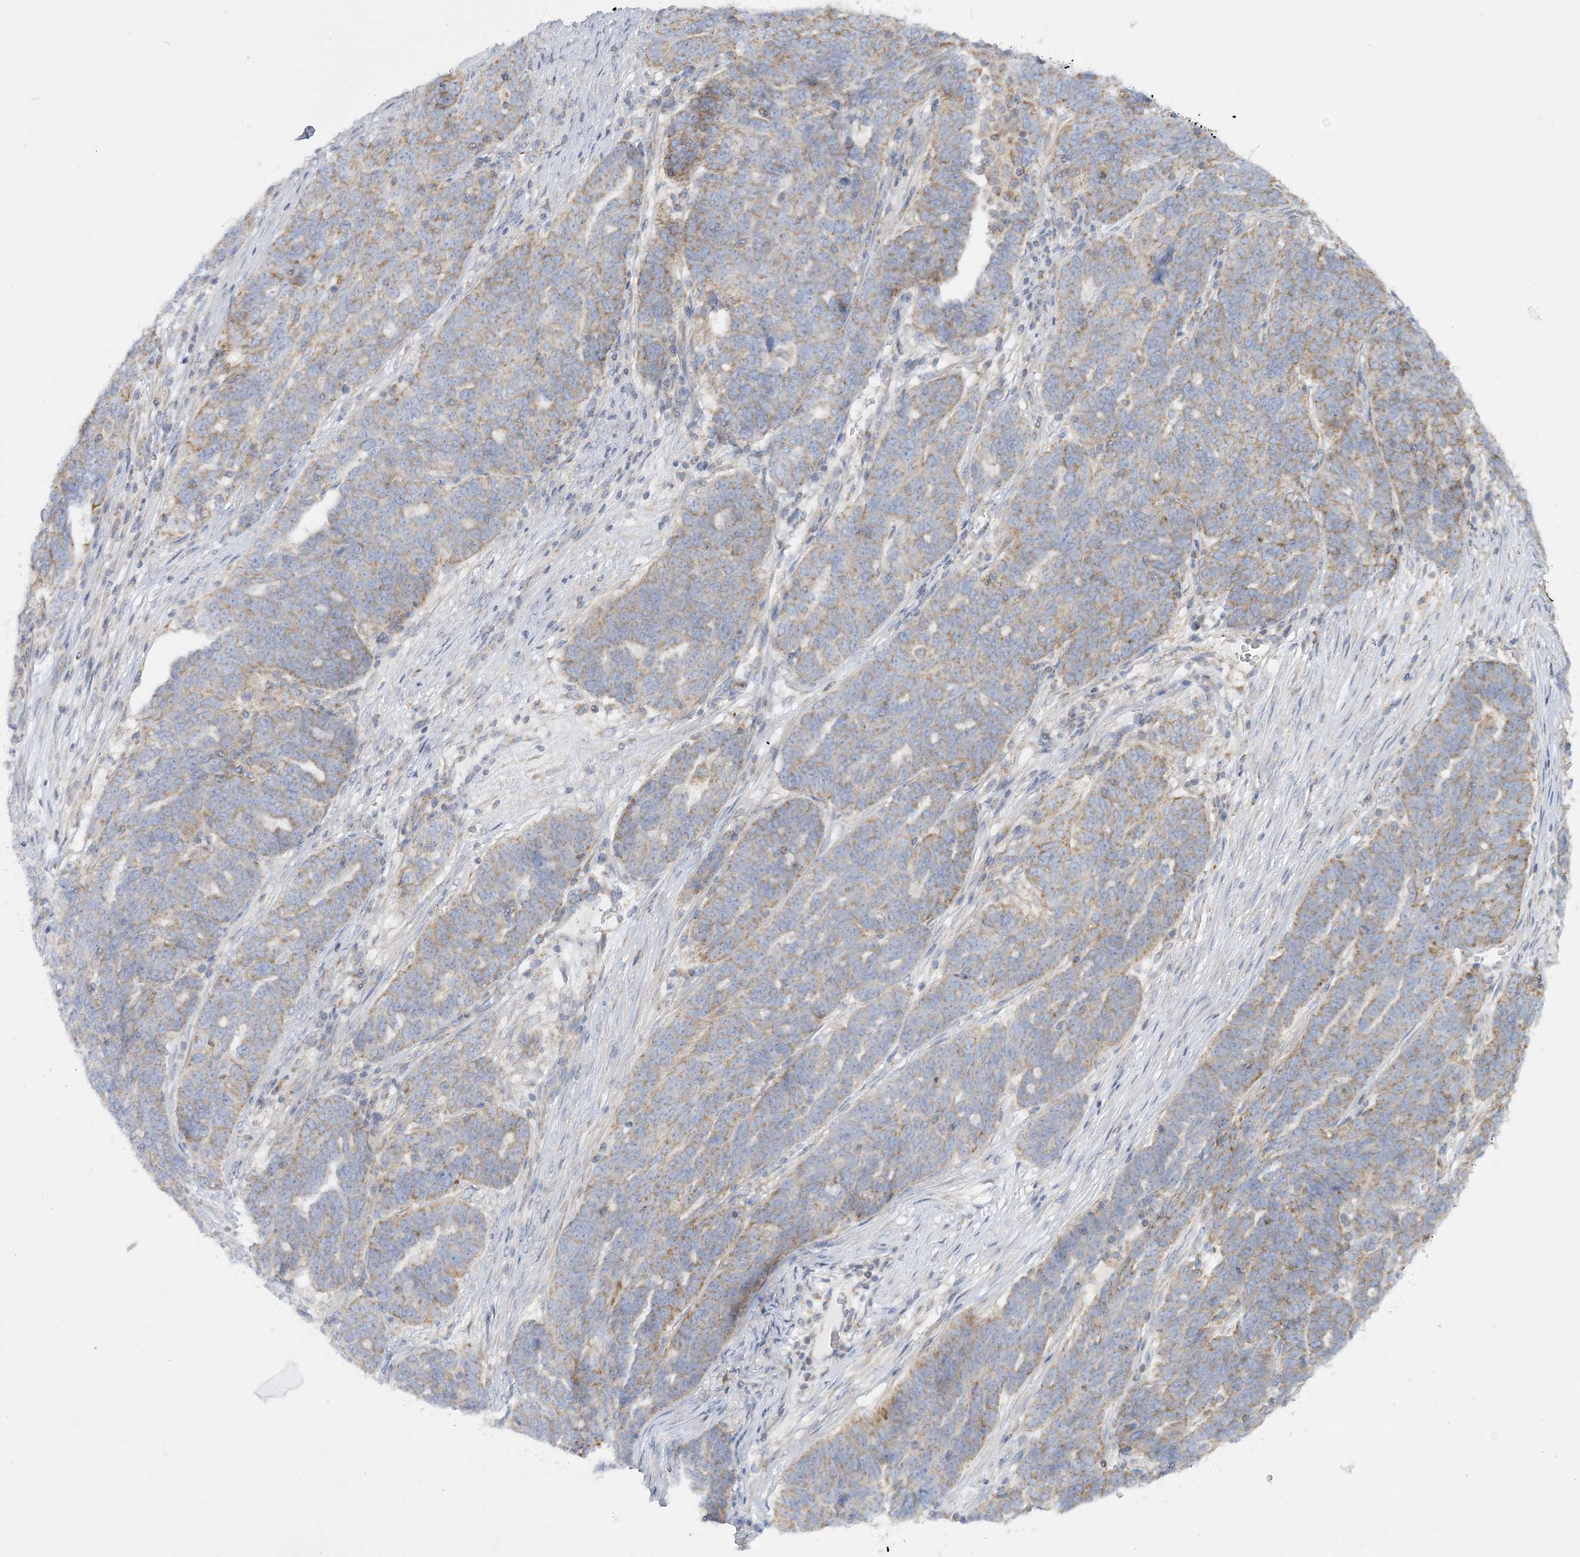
{"staining": {"intensity": "weak", "quantity": "25%-75%", "location": "cytoplasmic/membranous"}, "tissue": "ovarian cancer", "cell_type": "Tumor cells", "image_type": "cancer", "snomed": [{"axis": "morphology", "description": "Cystadenocarcinoma, serous, NOS"}, {"axis": "topography", "description": "Ovary"}], "caption": "This photomicrograph reveals IHC staining of human ovarian serous cystadenocarcinoma, with low weak cytoplasmic/membranous expression in about 25%-75% of tumor cells.", "gene": "TBC1D14", "patient": {"sex": "female", "age": 59}}